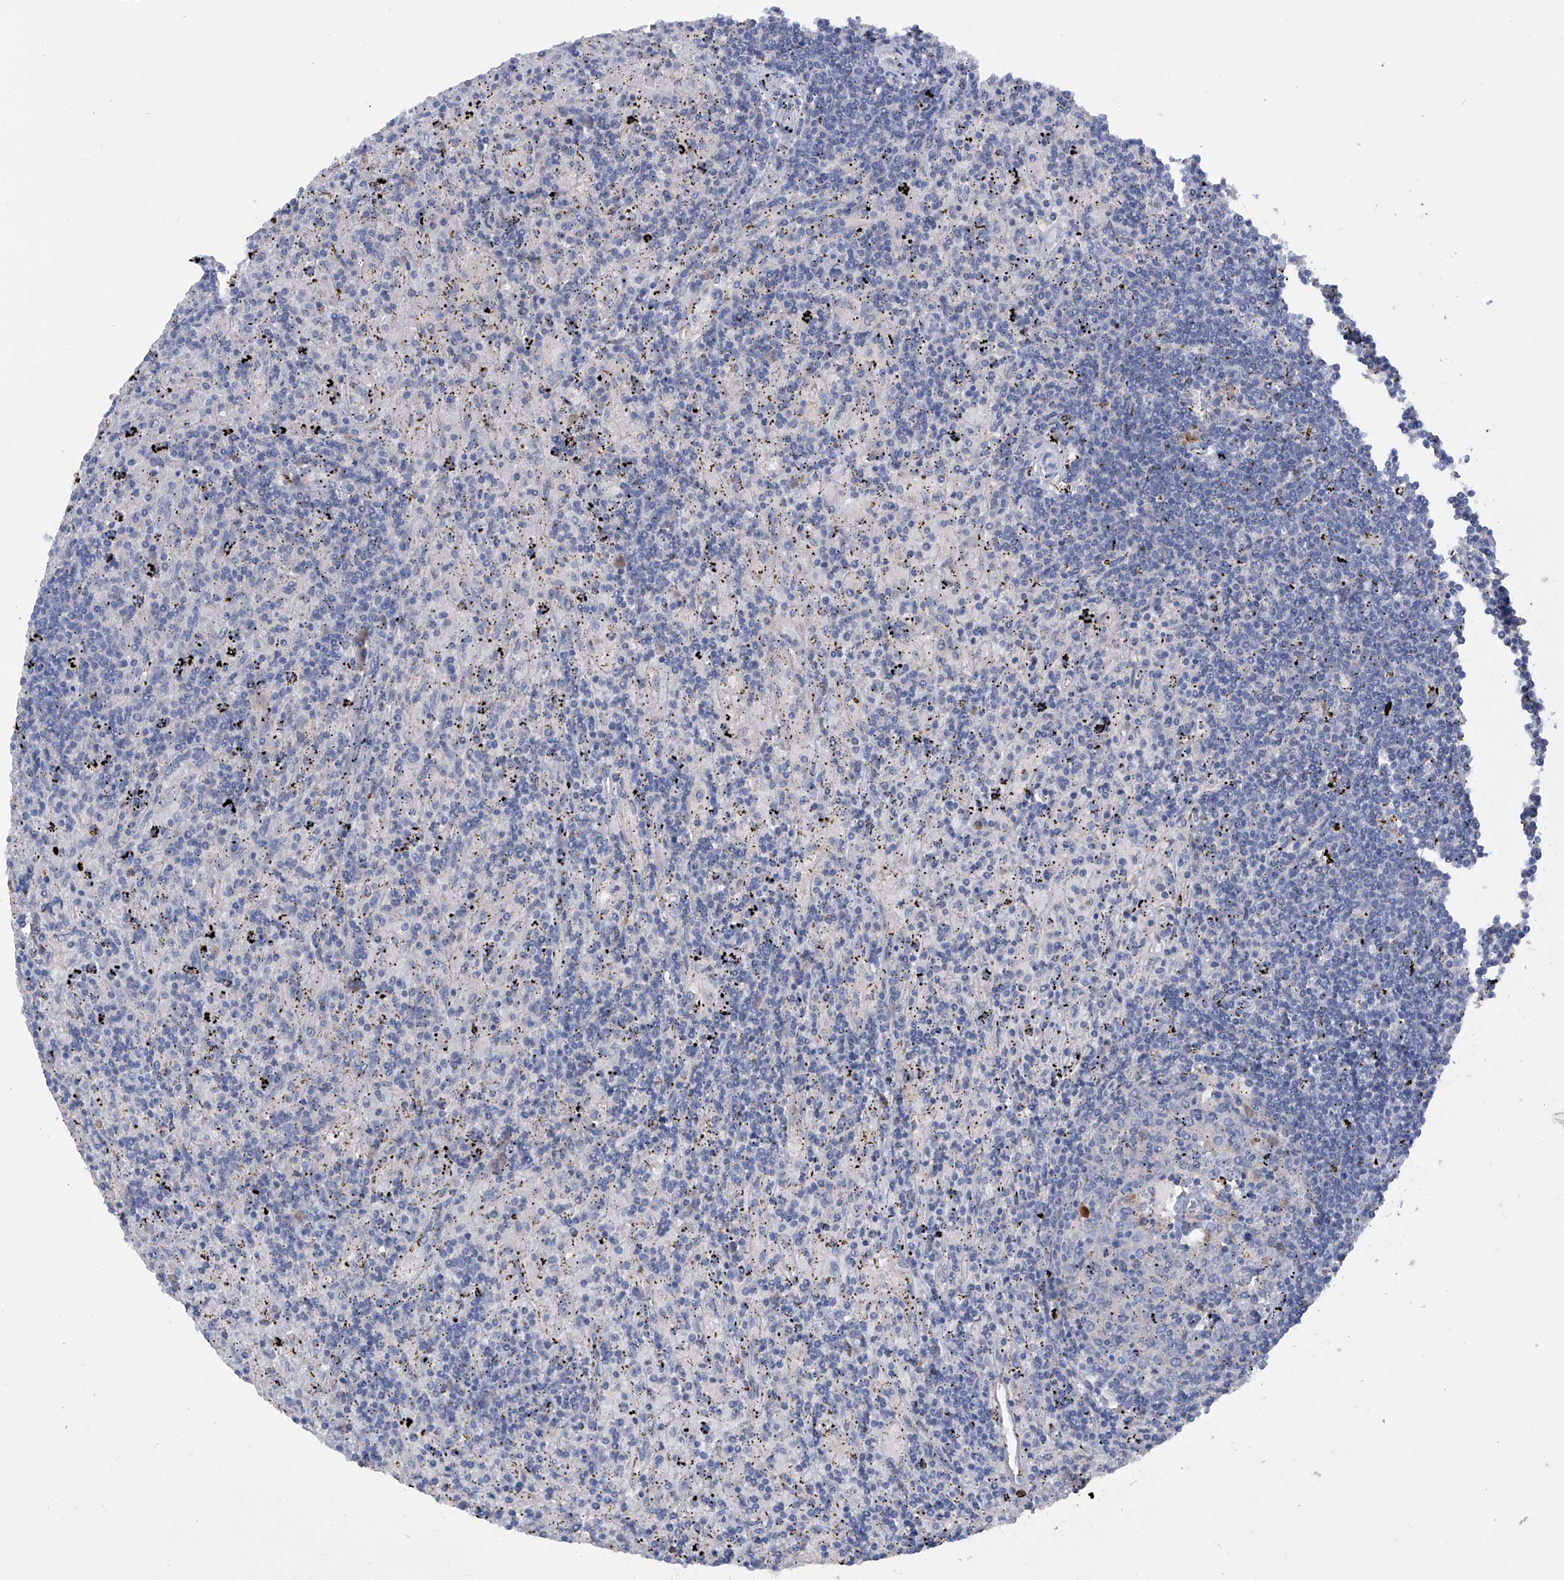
{"staining": {"intensity": "negative", "quantity": "none", "location": "none"}, "tissue": "lymphoma", "cell_type": "Tumor cells", "image_type": "cancer", "snomed": [{"axis": "morphology", "description": "Malignant lymphoma, non-Hodgkin's type, Low grade"}, {"axis": "topography", "description": "Spleen"}], "caption": "Tumor cells show no significant protein staining in lymphoma.", "gene": "PCSK5", "patient": {"sex": "male", "age": 76}}